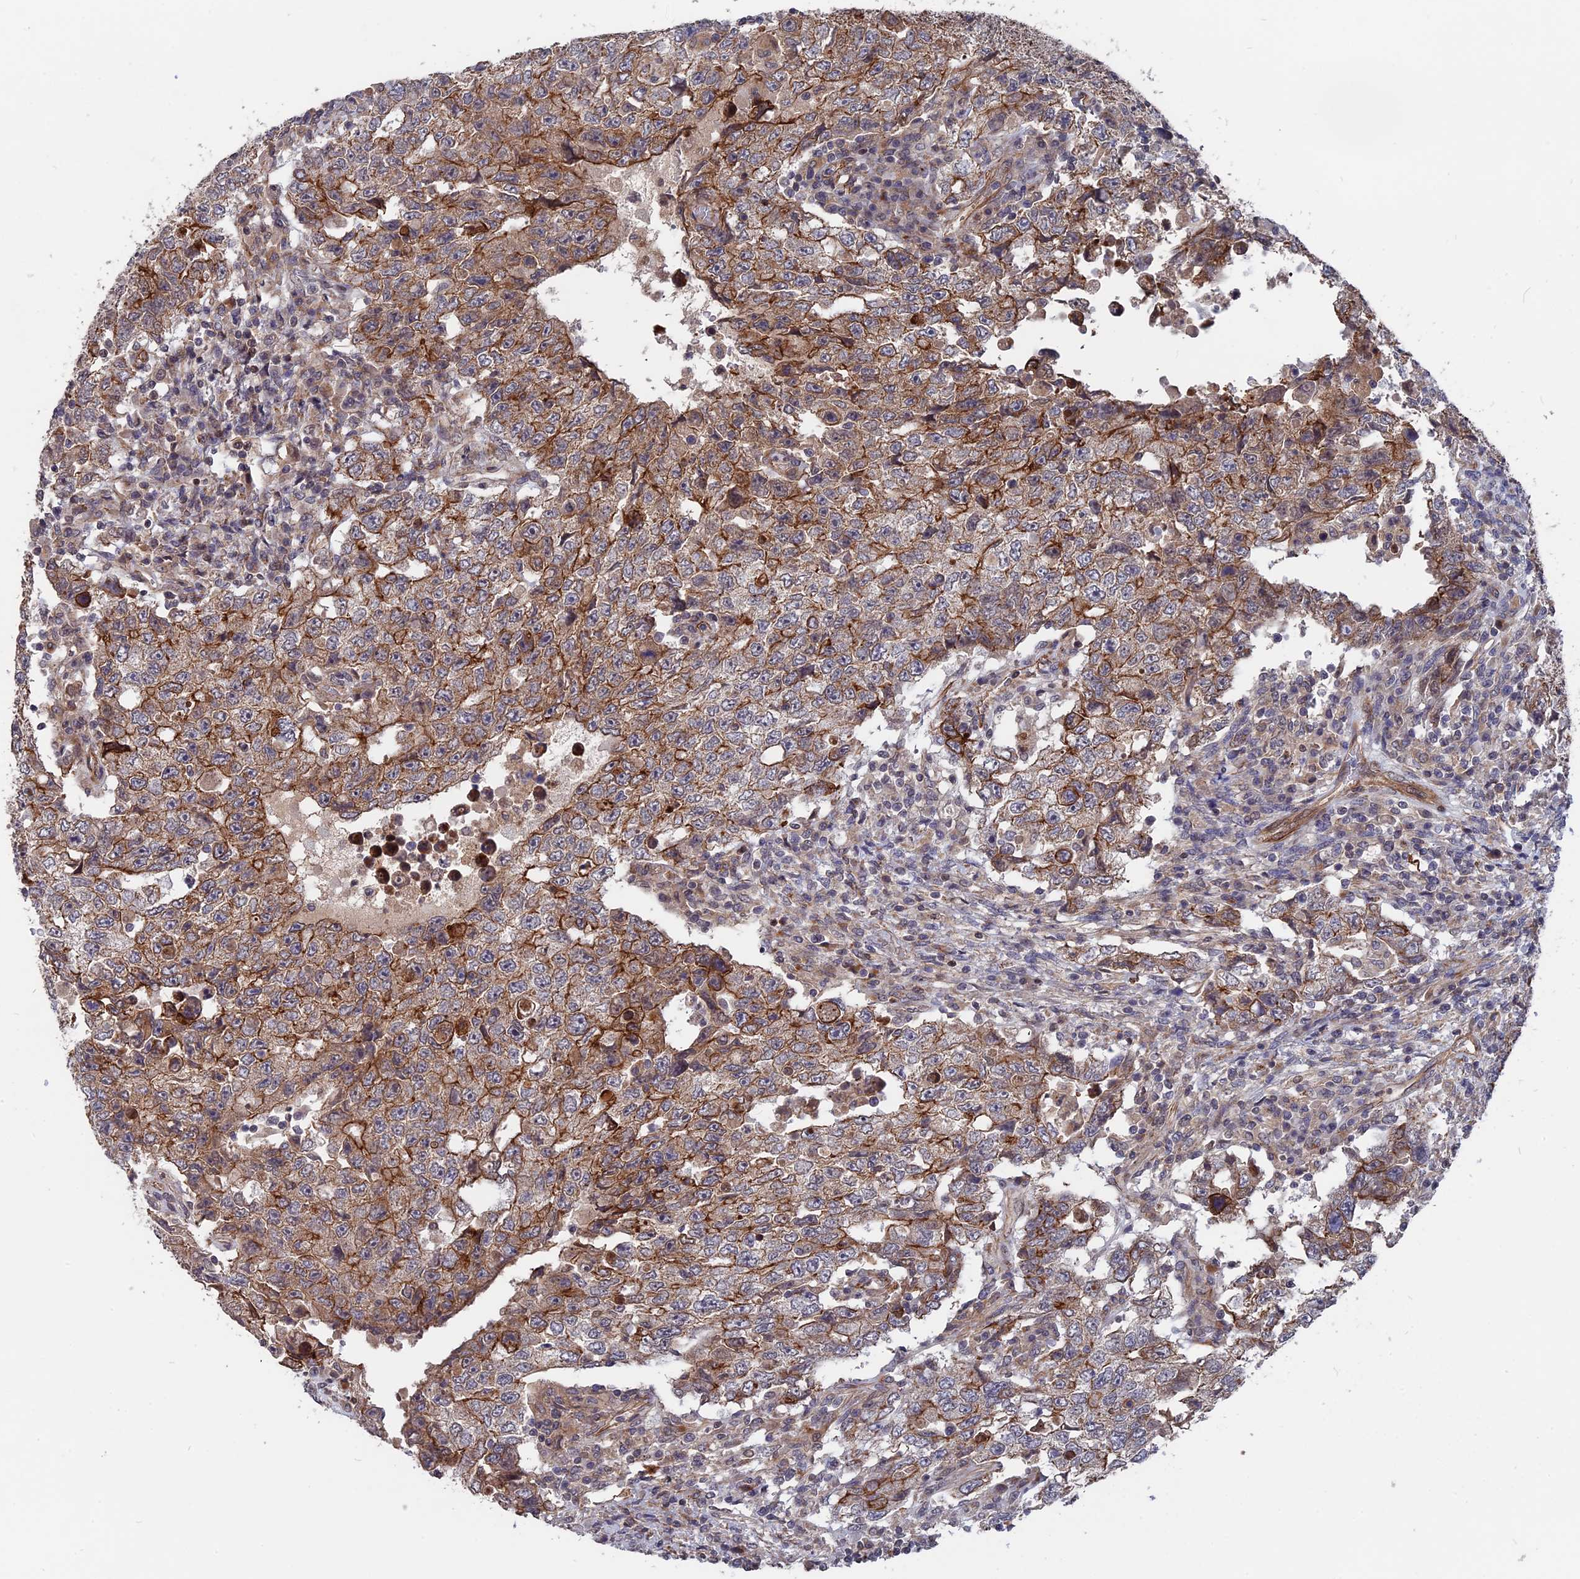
{"staining": {"intensity": "moderate", "quantity": ">75%", "location": "cytoplasmic/membranous"}, "tissue": "testis cancer", "cell_type": "Tumor cells", "image_type": "cancer", "snomed": [{"axis": "morphology", "description": "Carcinoma, Embryonal, NOS"}, {"axis": "topography", "description": "Testis"}], "caption": "Tumor cells exhibit moderate cytoplasmic/membranous staining in about >75% of cells in testis cancer.", "gene": "NOSIP", "patient": {"sex": "male", "age": 26}}